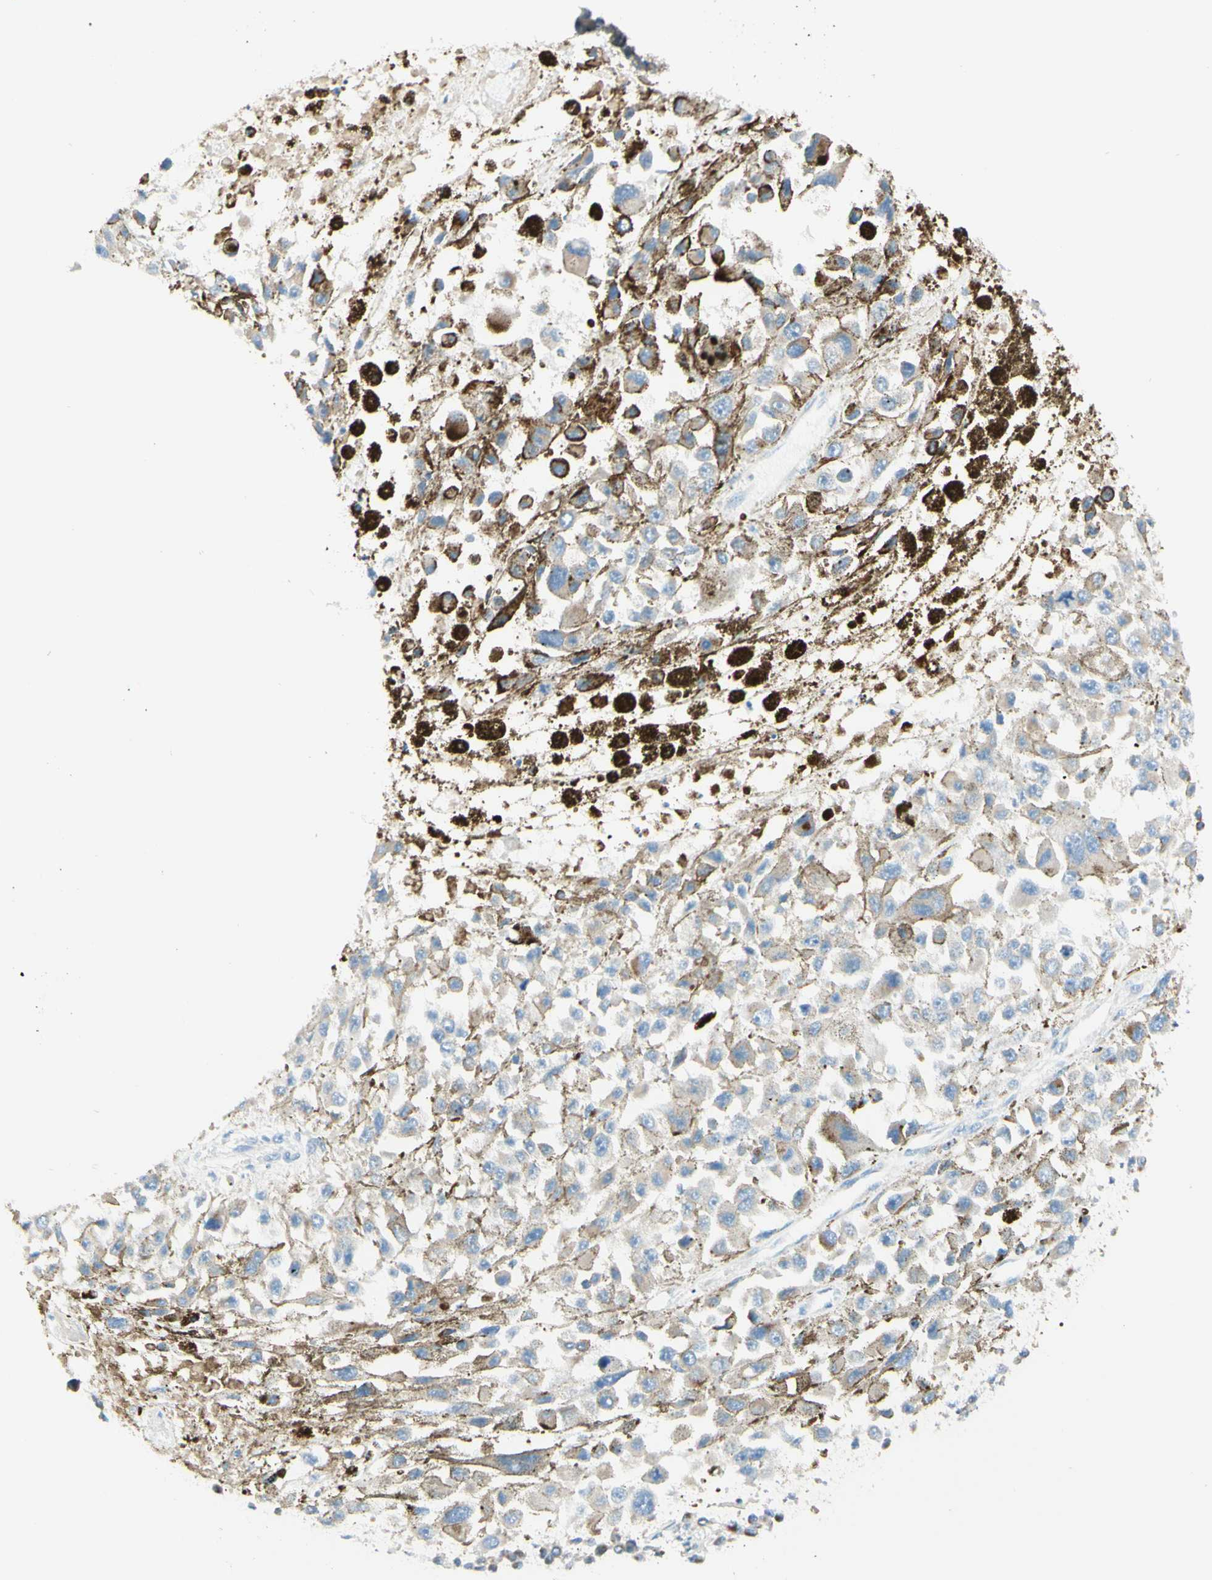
{"staining": {"intensity": "weak", "quantity": "<25%", "location": "cytoplasmic/membranous"}, "tissue": "melanoma", "cell_type": "Tumor cells", "image_type": "cancer", "snomed": [{"axis": "morphology", "description": "Malignant melanoma, Metastatic site"}, {"axis": "topography", "description": "Lymph node"}], "caption": "High power microscopy photomicrograph of an immunohistochemistry micrograph of malignant melanoma (metastatic site), revealing no significant staining in tumor cells.", "gene": "ARMC10", "patient": {"sex": "male", "age": 59}}